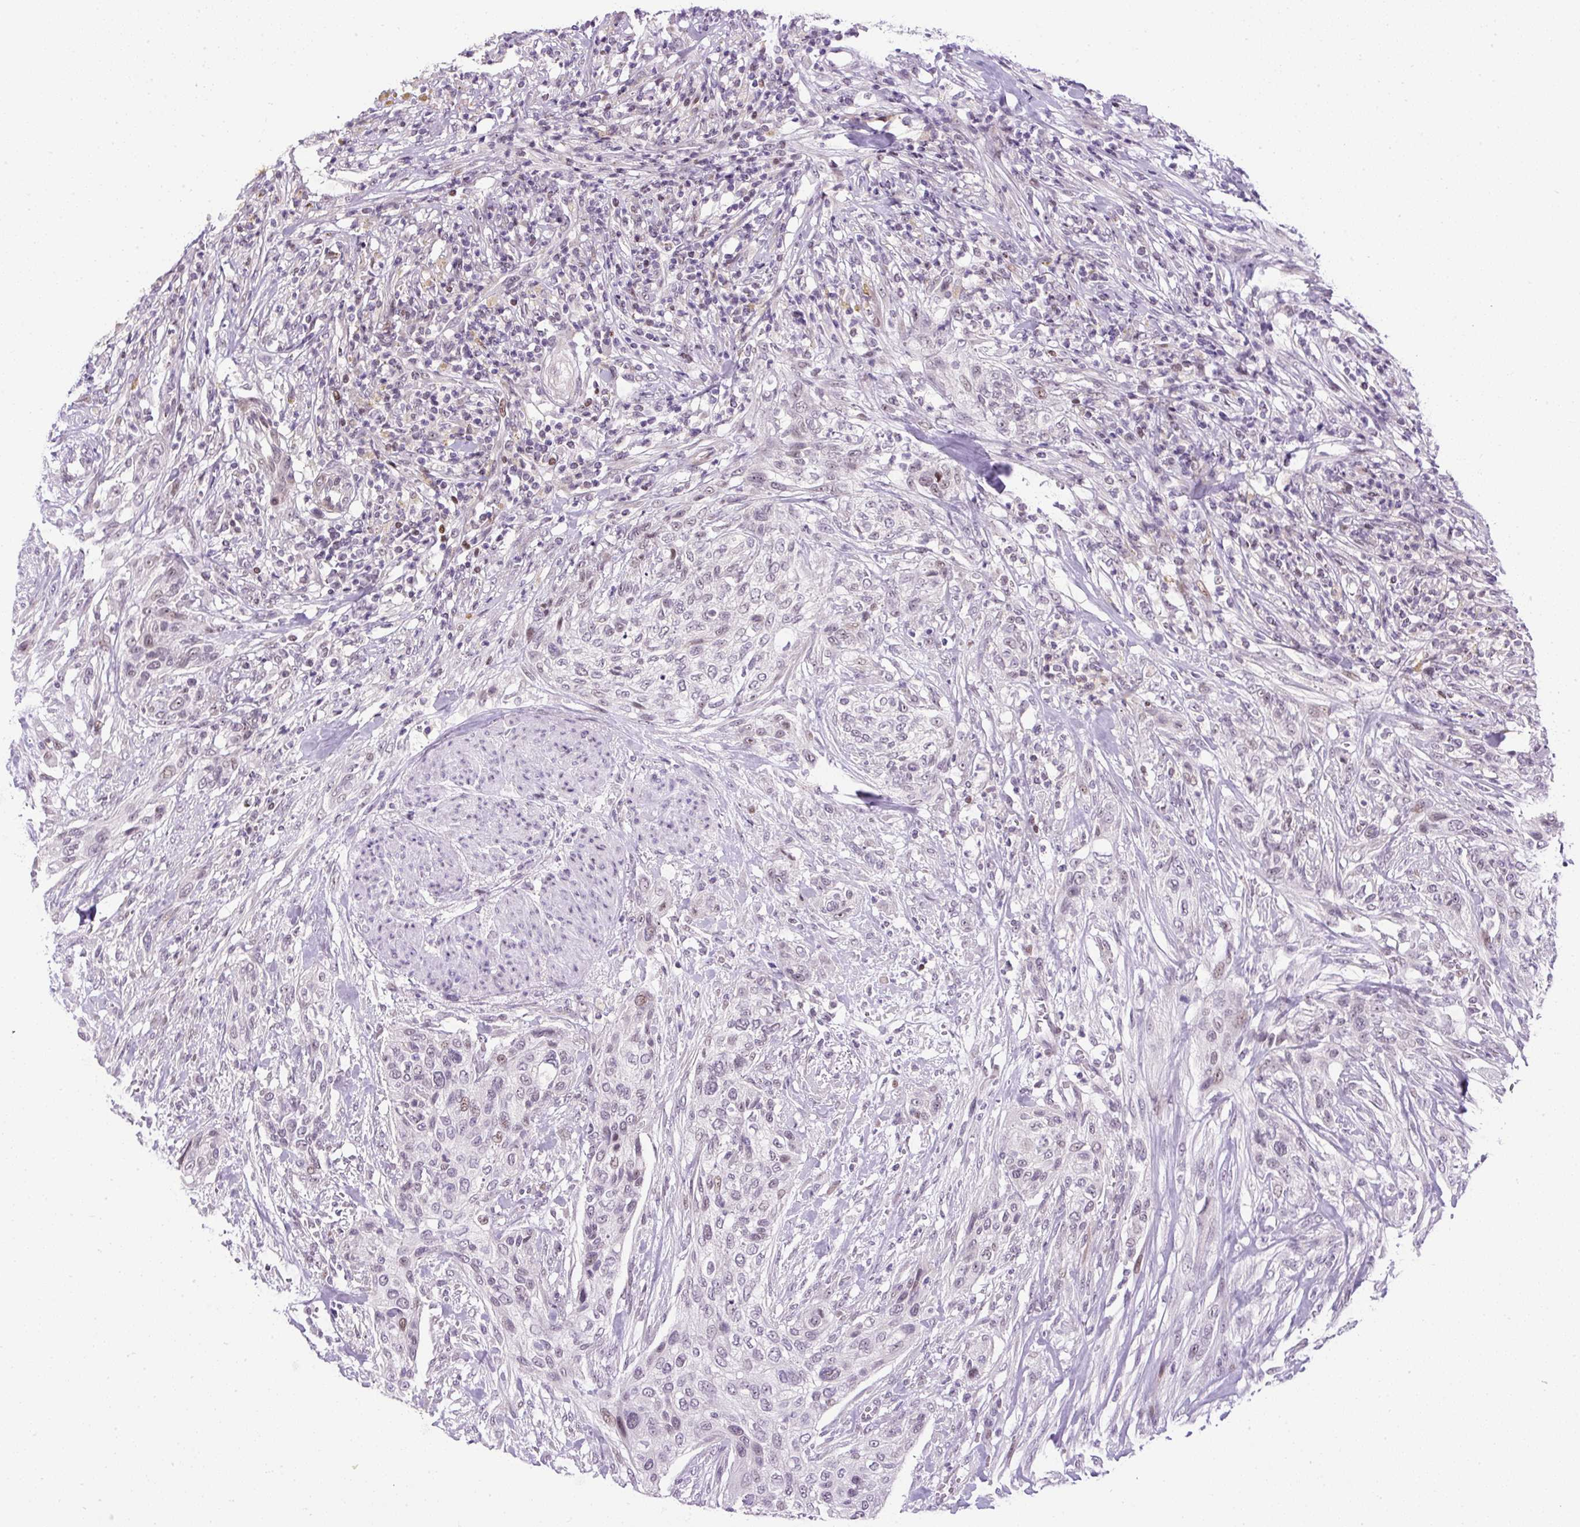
{"staining": {"intensity": "moderate", "quantity": "<25%", "location": "nuclear"}, "tissue": "urothelial cancer", "cell_type": "Tumor cells", "image_type": "cancer", "snomed": [{"axis": "morphology", "description": "Urothelial carcinoma, High grade"}, {"axis": "topography", "description": "Urinary bladder"}], "caption": "Immunohistochemical staining of urothelial cancer demonstrates low levels of moderate nuclear staining in about <25% of tumor cells.", "gene": "ARHGEF18", "patient": {"sex": "male", "age": 35}}